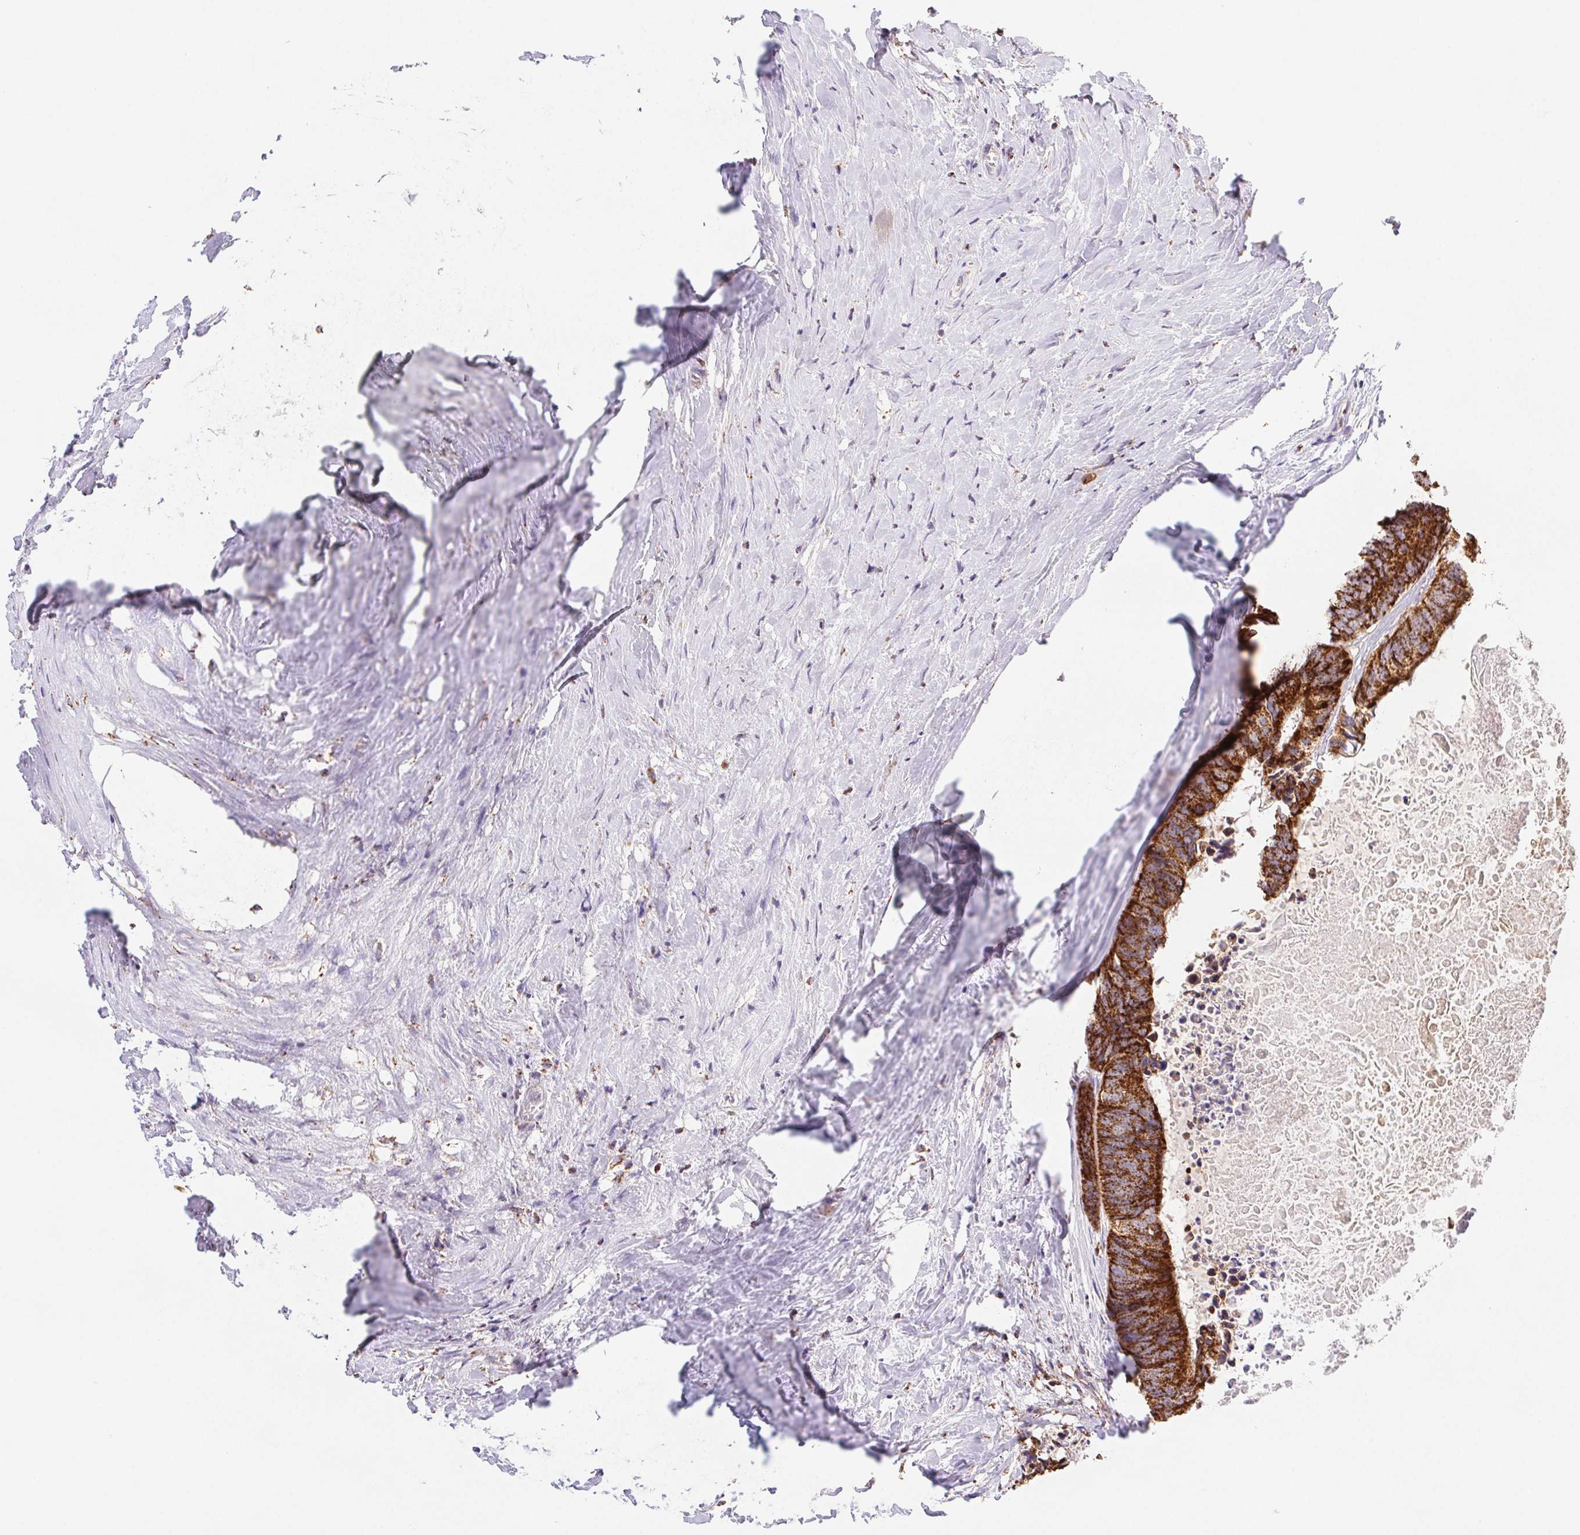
{"staining": {"intensity": "strong", "quantity": ">75%", "location": "cytoplasmic/membranous"}, "tissue": "colorectal cancer", "cell_type": "Tumor cells", "image_type": "cancer", "snomed": [{"axis": "morphology", "description": "Adenocarcinoma, NOS"}, {"axis": "topography", "description": "Colon"}, {"axis": "topography", "description": "Rectum"}], "caption": "The image reveals immunohistochemical staining of adenocarcinoma (colorectal). There is strong cytoplasmic/membranous staining is seen in approximately >75% of tumor cells. Immunohistochemistry stains the protein of interest in brown and the nuclei are stained blue.", "gene": "NIPSNAP2", "patient": {"sex": "male", "age": 57}}